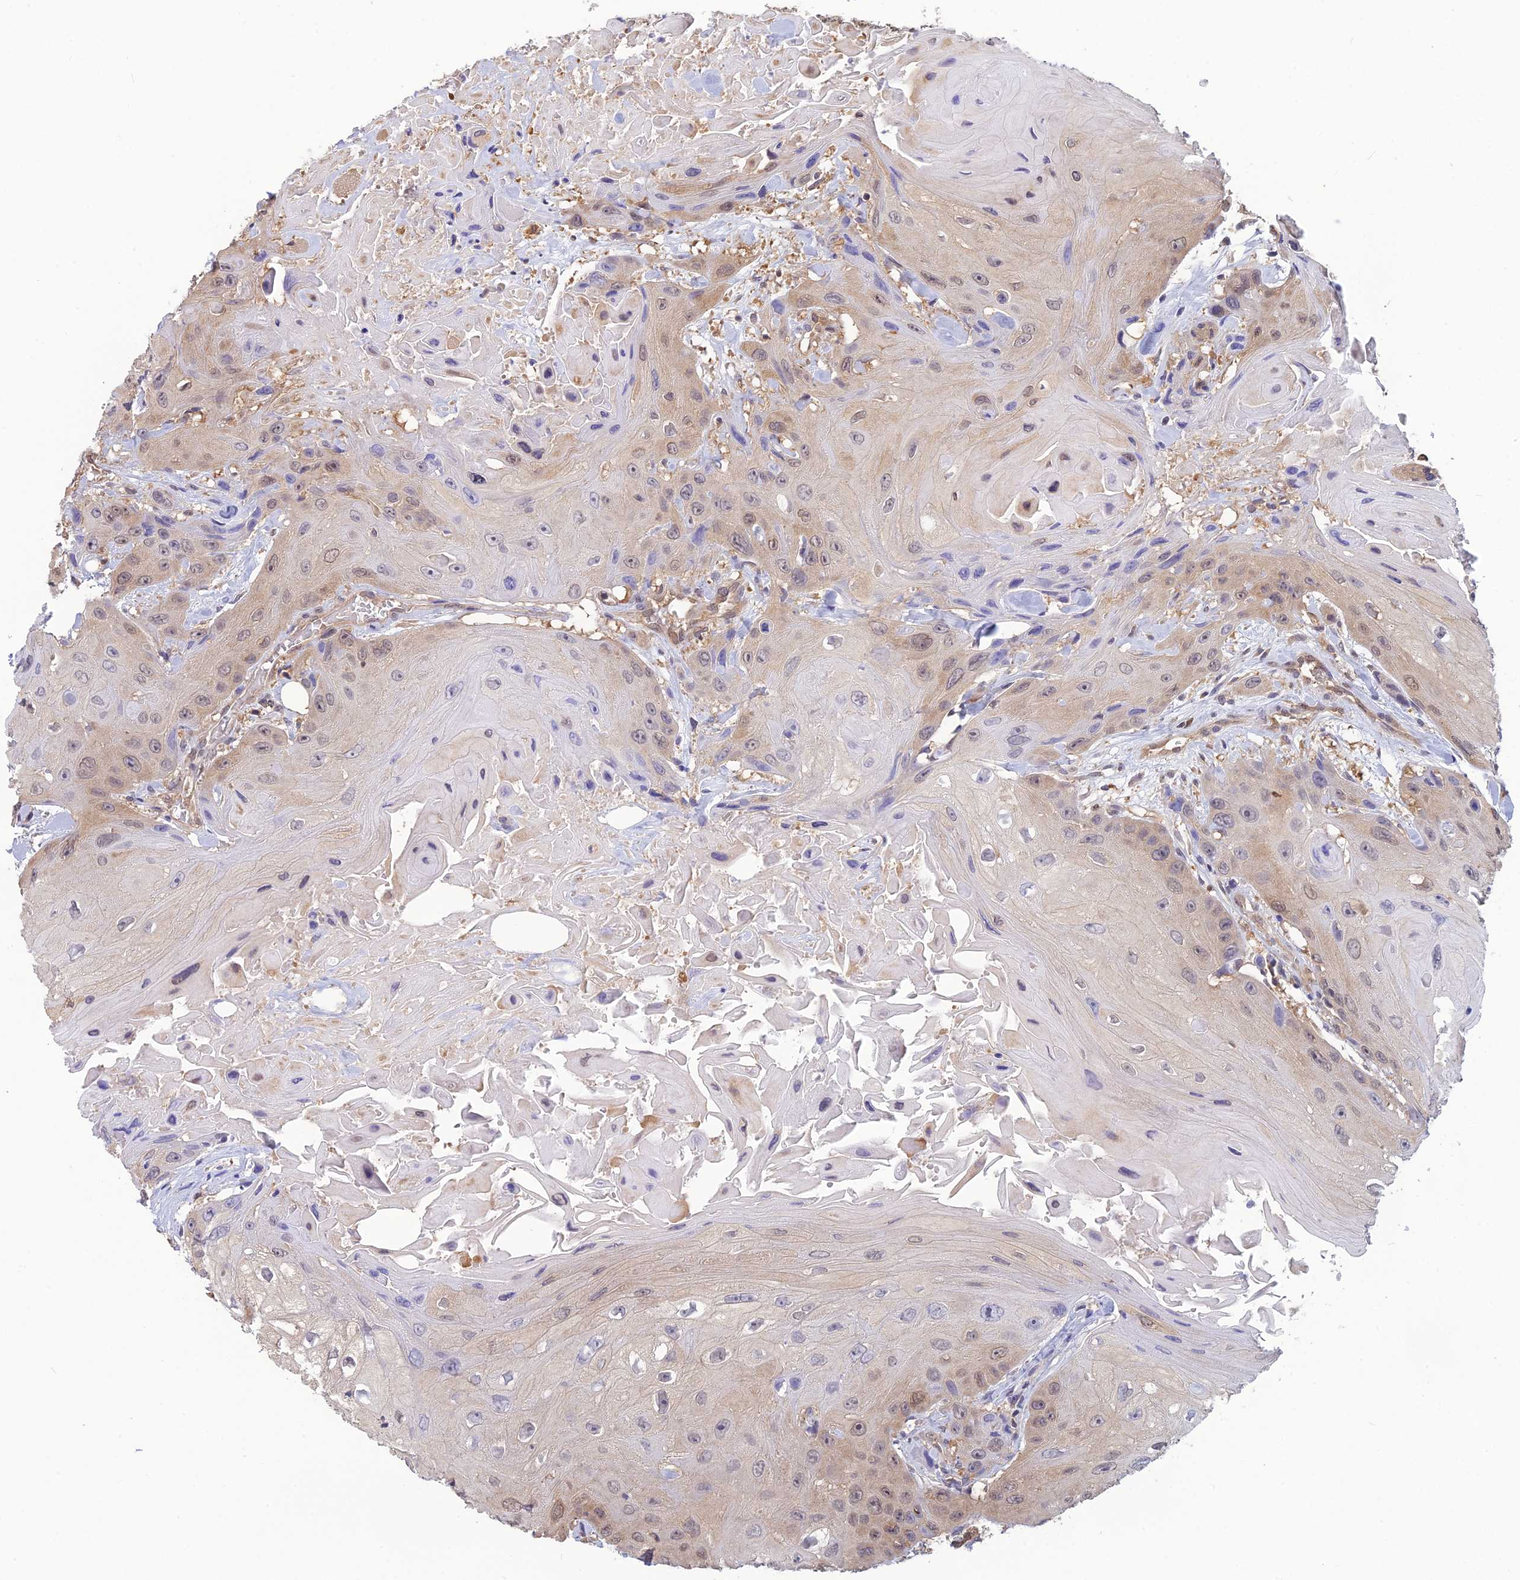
{"staining": {"intensity": "weak", "quantity": "25%-75%", "location": "nuclear"}, "tissue": "head and neck cancer", "cell_type": "Tumor cells", "image_type": "cancer", "snomed": [{"axis": "morphology", "description": "Squamous cell carcinoma, NOS"}, {"axis": "topography", "description": "Head-Neck"}], "caption": "This histopathology image shows immunohistochemistry (IHC) staining of head and neck cancer, with low weak nuclear positivity in approximately 25%-75% of tumor cells.", "gene": "HINT1", "patient": {"sex": "male", "age": 81}}